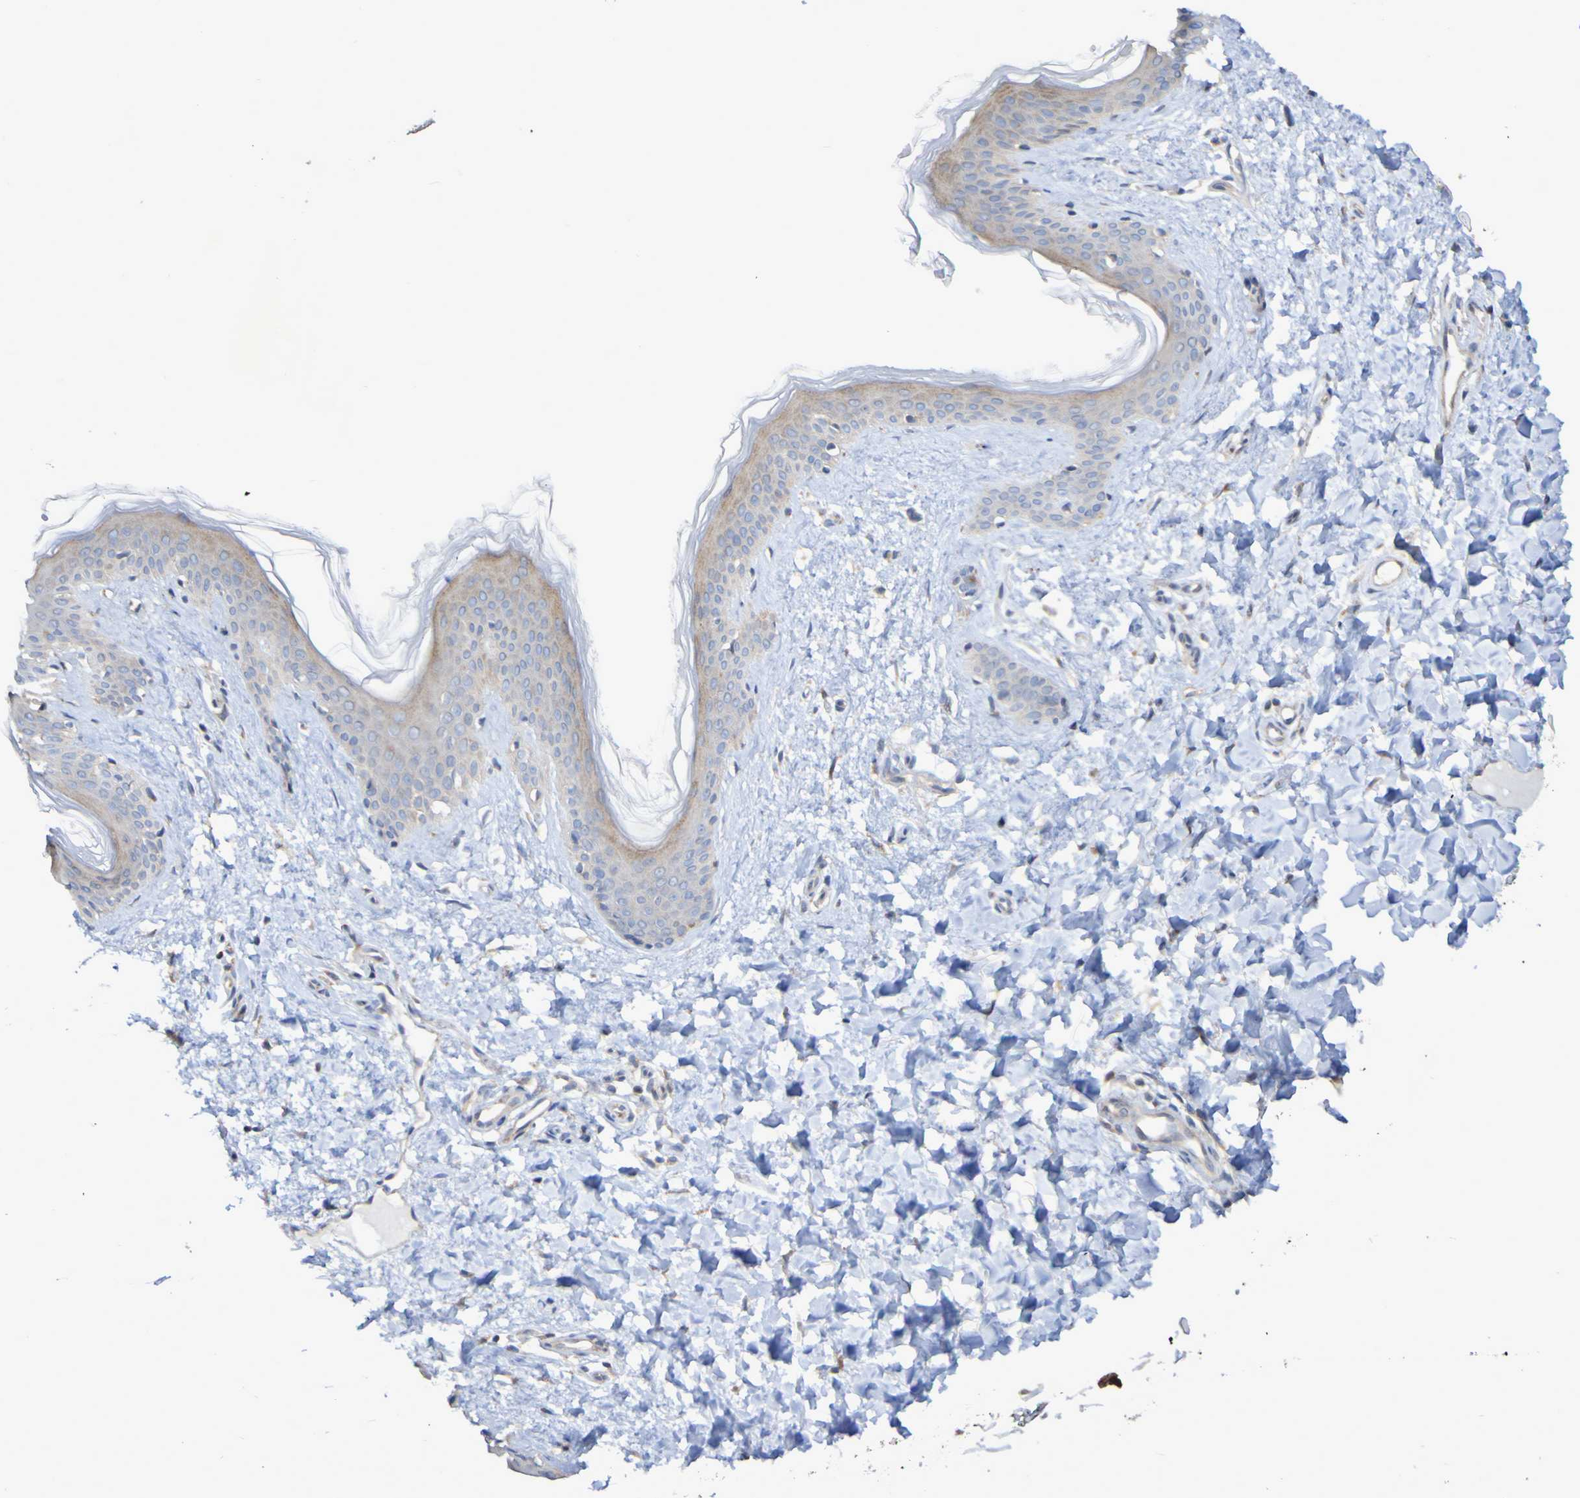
{"staining": {"intensity": "weak", "quantity": "25%-75%", "location": "cytoplasmic/membranous"}, "tissue": "skin", "cell_type": "Fibroblasts", "image_type": "normal", "snomed": [{"axis": "morphology", "description": "Normal tissue, NOS"}, {"axis": "topography", "description": "Skin"}], "caption": "Approximately 25%-75% of fibroblasts in normal skin demonstrate weak cytoplasmic/membranous protein expression as visualized by brown immunohistochemical staining.", "gene": "LMBRD2", "patient": {"sex": "female", "age": 41}}